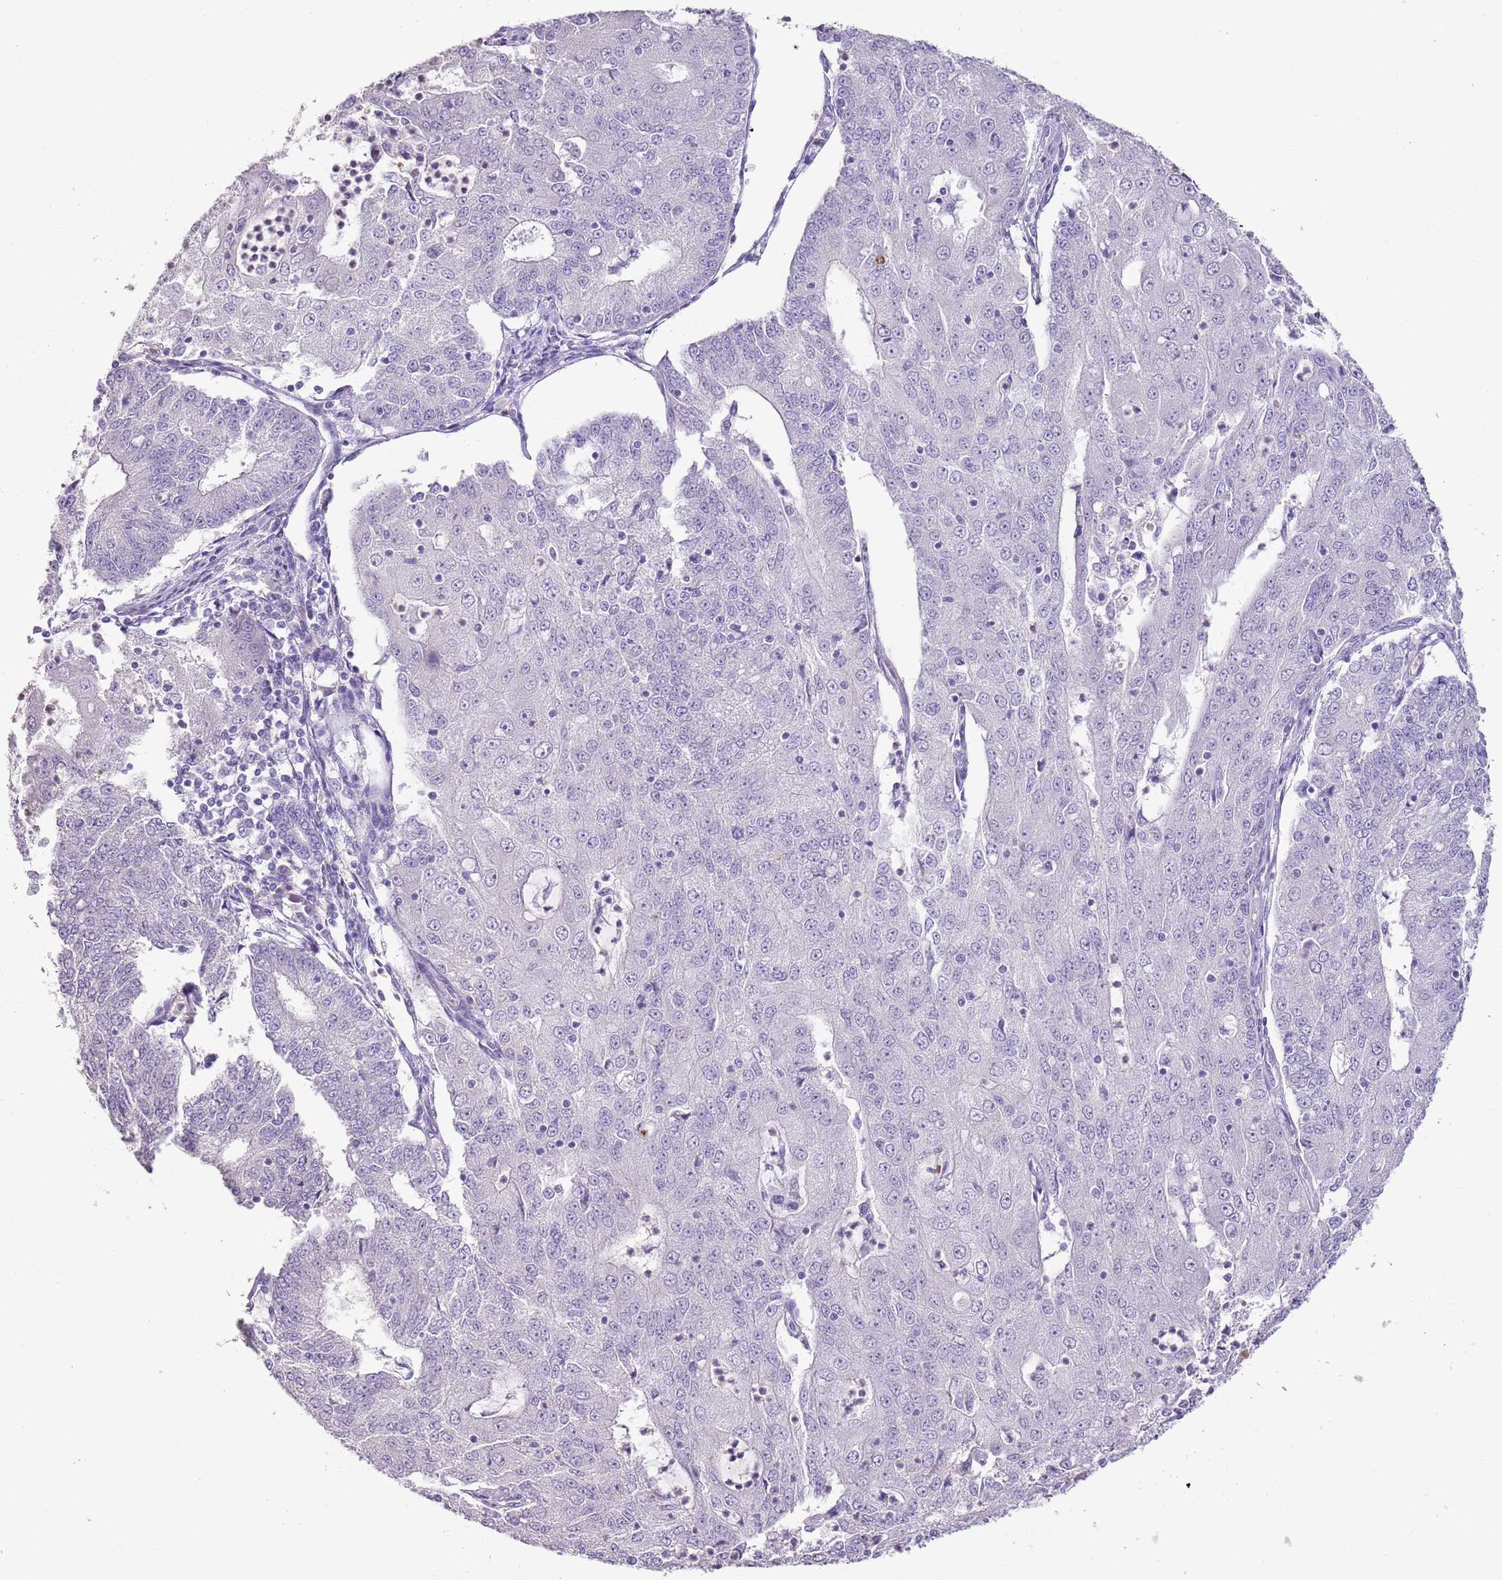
{"staining": {"intensity": "negative", "quantity": "none", "location": "none"}, "tissue": "endometrial cancer", "cell_type": "Tumor cells", "image_type": "cancer", "snomed": [{"axis": "morphology", "description": "Adenocarcinoma, NOS"}, {"axis": "topography", "description": "Endometrium"}], "caption": "This is an IHC photomicrograph of endometrial cancer (adenocarcinoma). There is no staining in tumor cells.", "gene": "XPO7", "patient": {"sex": "female", "age": 56}}